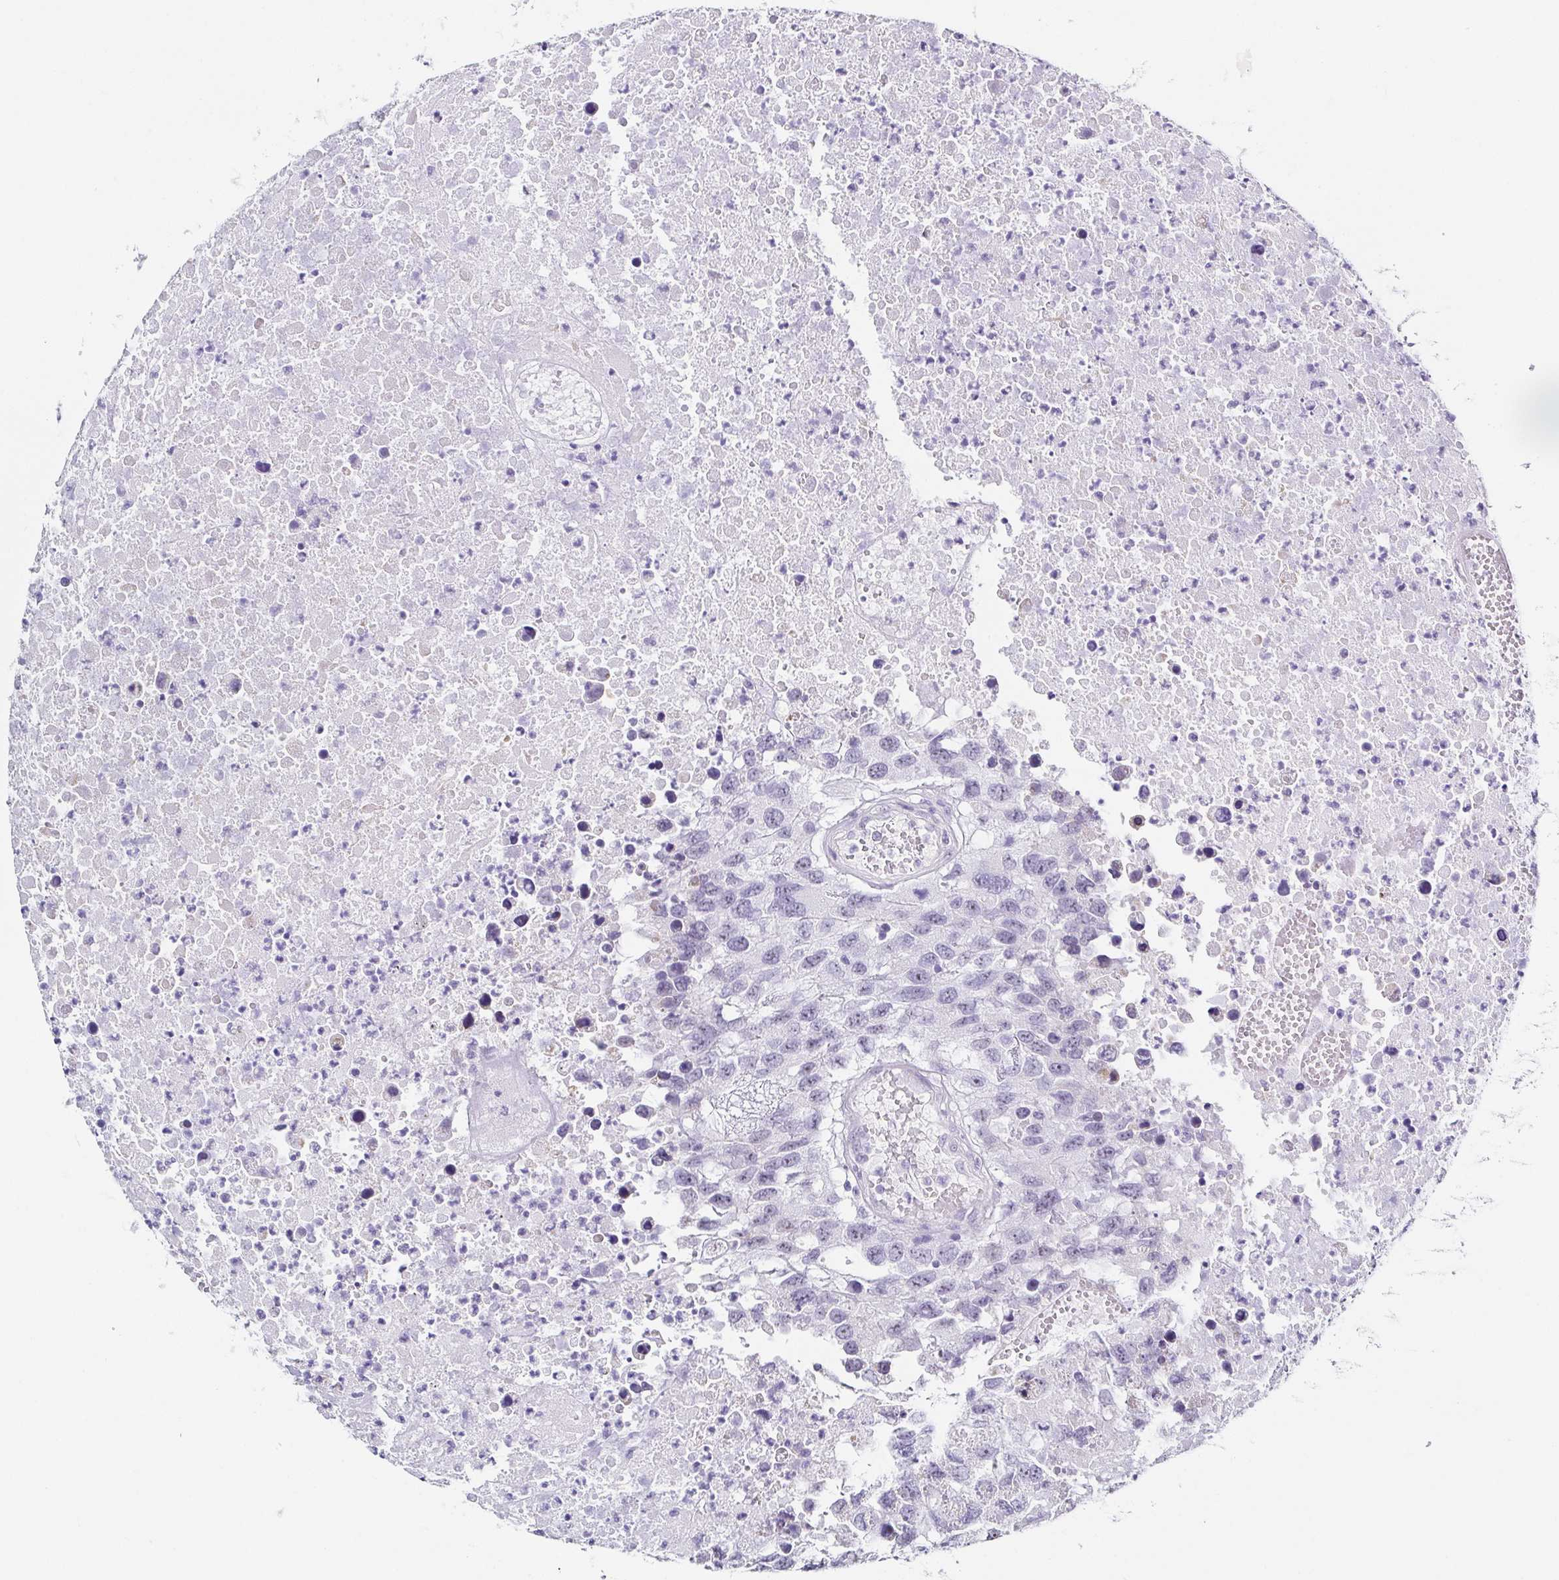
{"staining": {"intensity": "negative", "quantity": "none", "location": "none"}, "tissue": "testis cancer", "cell_type": "Tumor cells", "image_type": "cancer", "snomed": [{"axis": "morphology", "description": "Carcinoma, Embryonal, NOS"}, {"axis": "topography", "description": "Testis"}], "caption": "This is an immunohistochemistry photomicrograph of human embryonal carcinoma (testis). There is no positivity in tumor cells.", "gene": "TNNT2", "patient": {"sex": "male", "age": 83}}